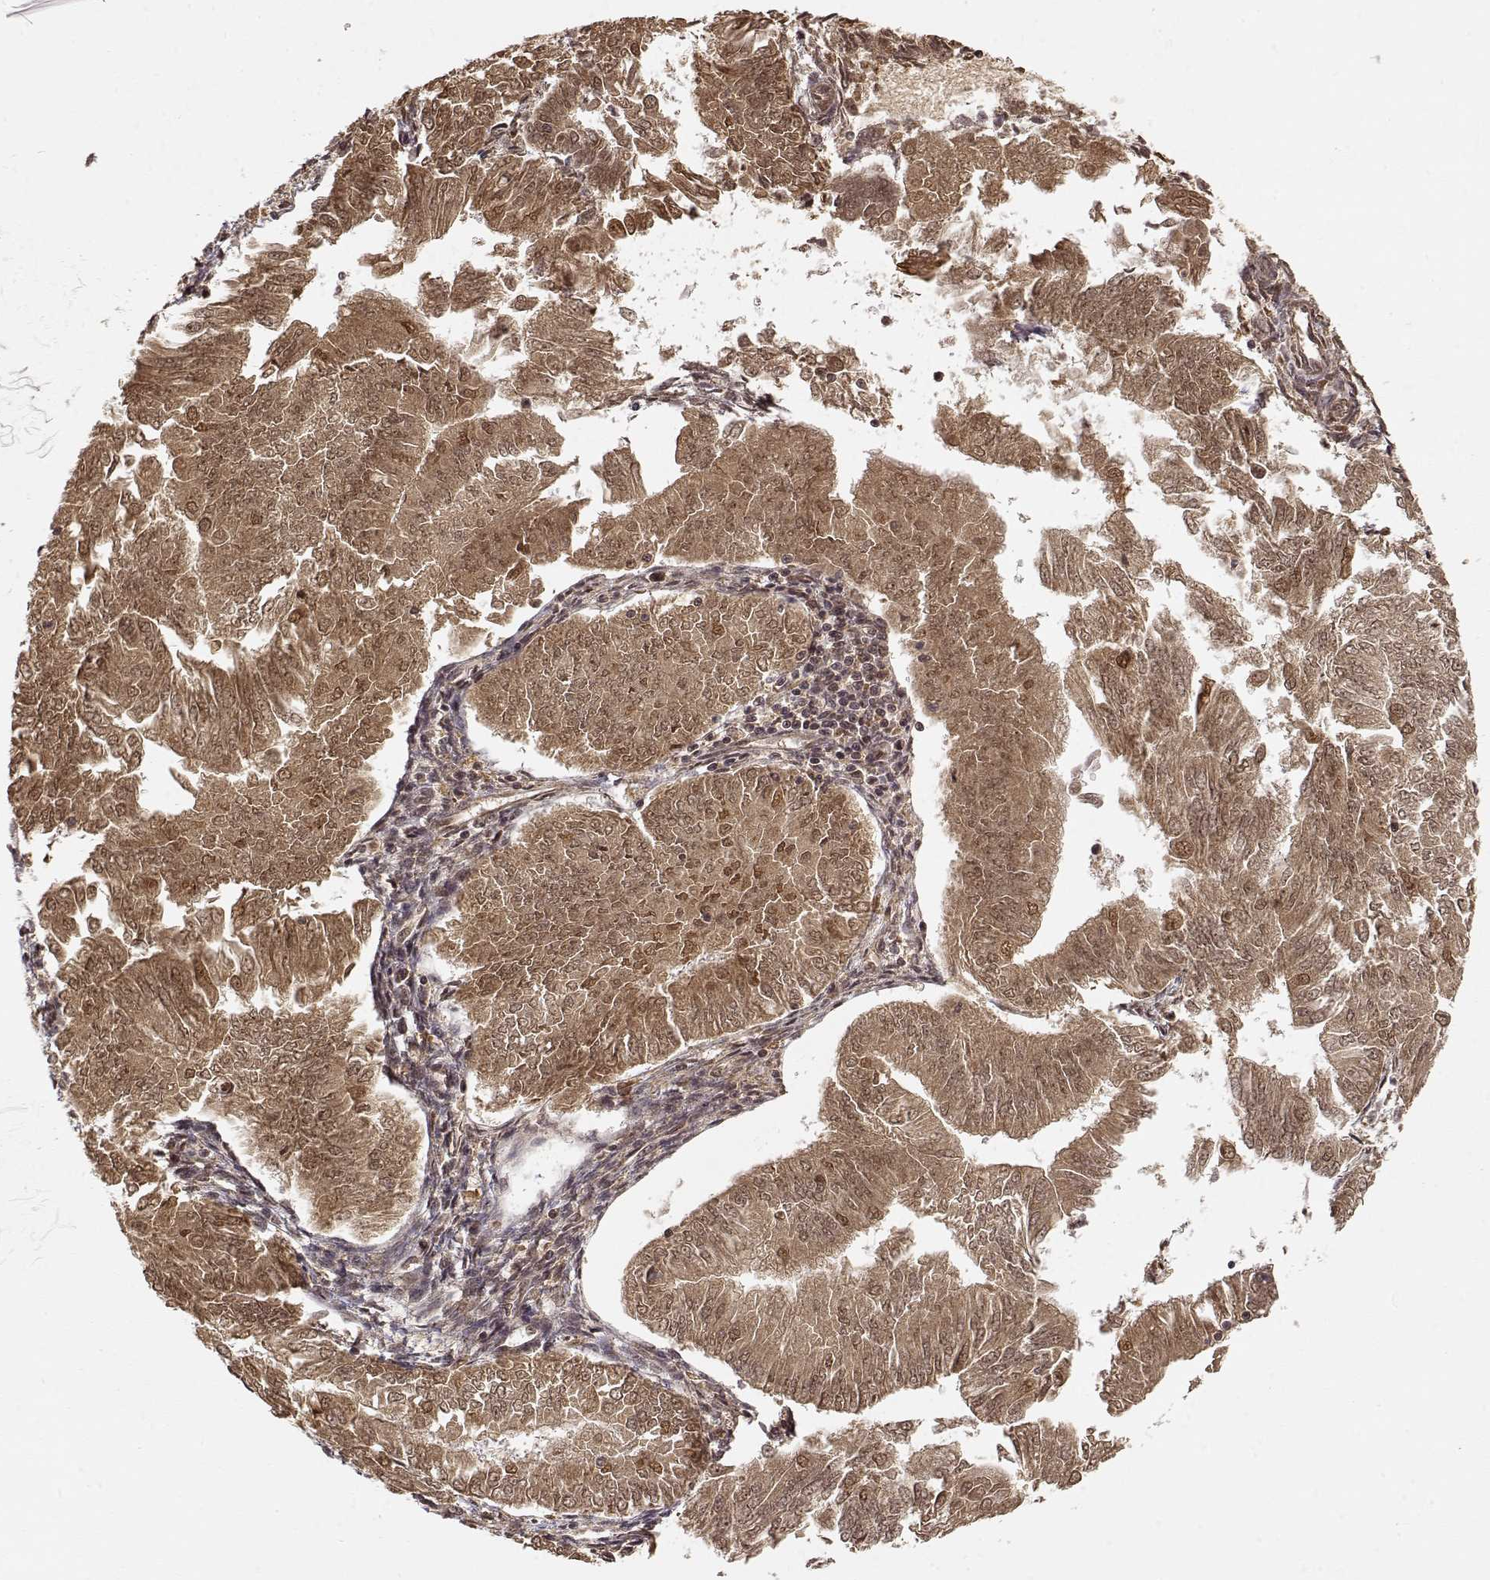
{"staining": {"intensity": "moderate", "quantity": ">75%", "location": "cytoplasmic/membranous,nuclear"}, "tissue": "endometrial cancer", "cell_type": "Tumor cells", "image_type": "cancer", "snomed": [{"axis": "morphology", "description": "Adenocarcinoma, NOS"}, {"axis": "topography", "description": "Endometrium"}], "caption": "Immunohistochemistry (IHC) of human endometrial cancer displays medium levels of moderate cytoplasmic/membranous and nuclear staining in approximately >75% of tumor cells.", "gene": "MAEA", "patient": {"sex": "female", "age": 53}}